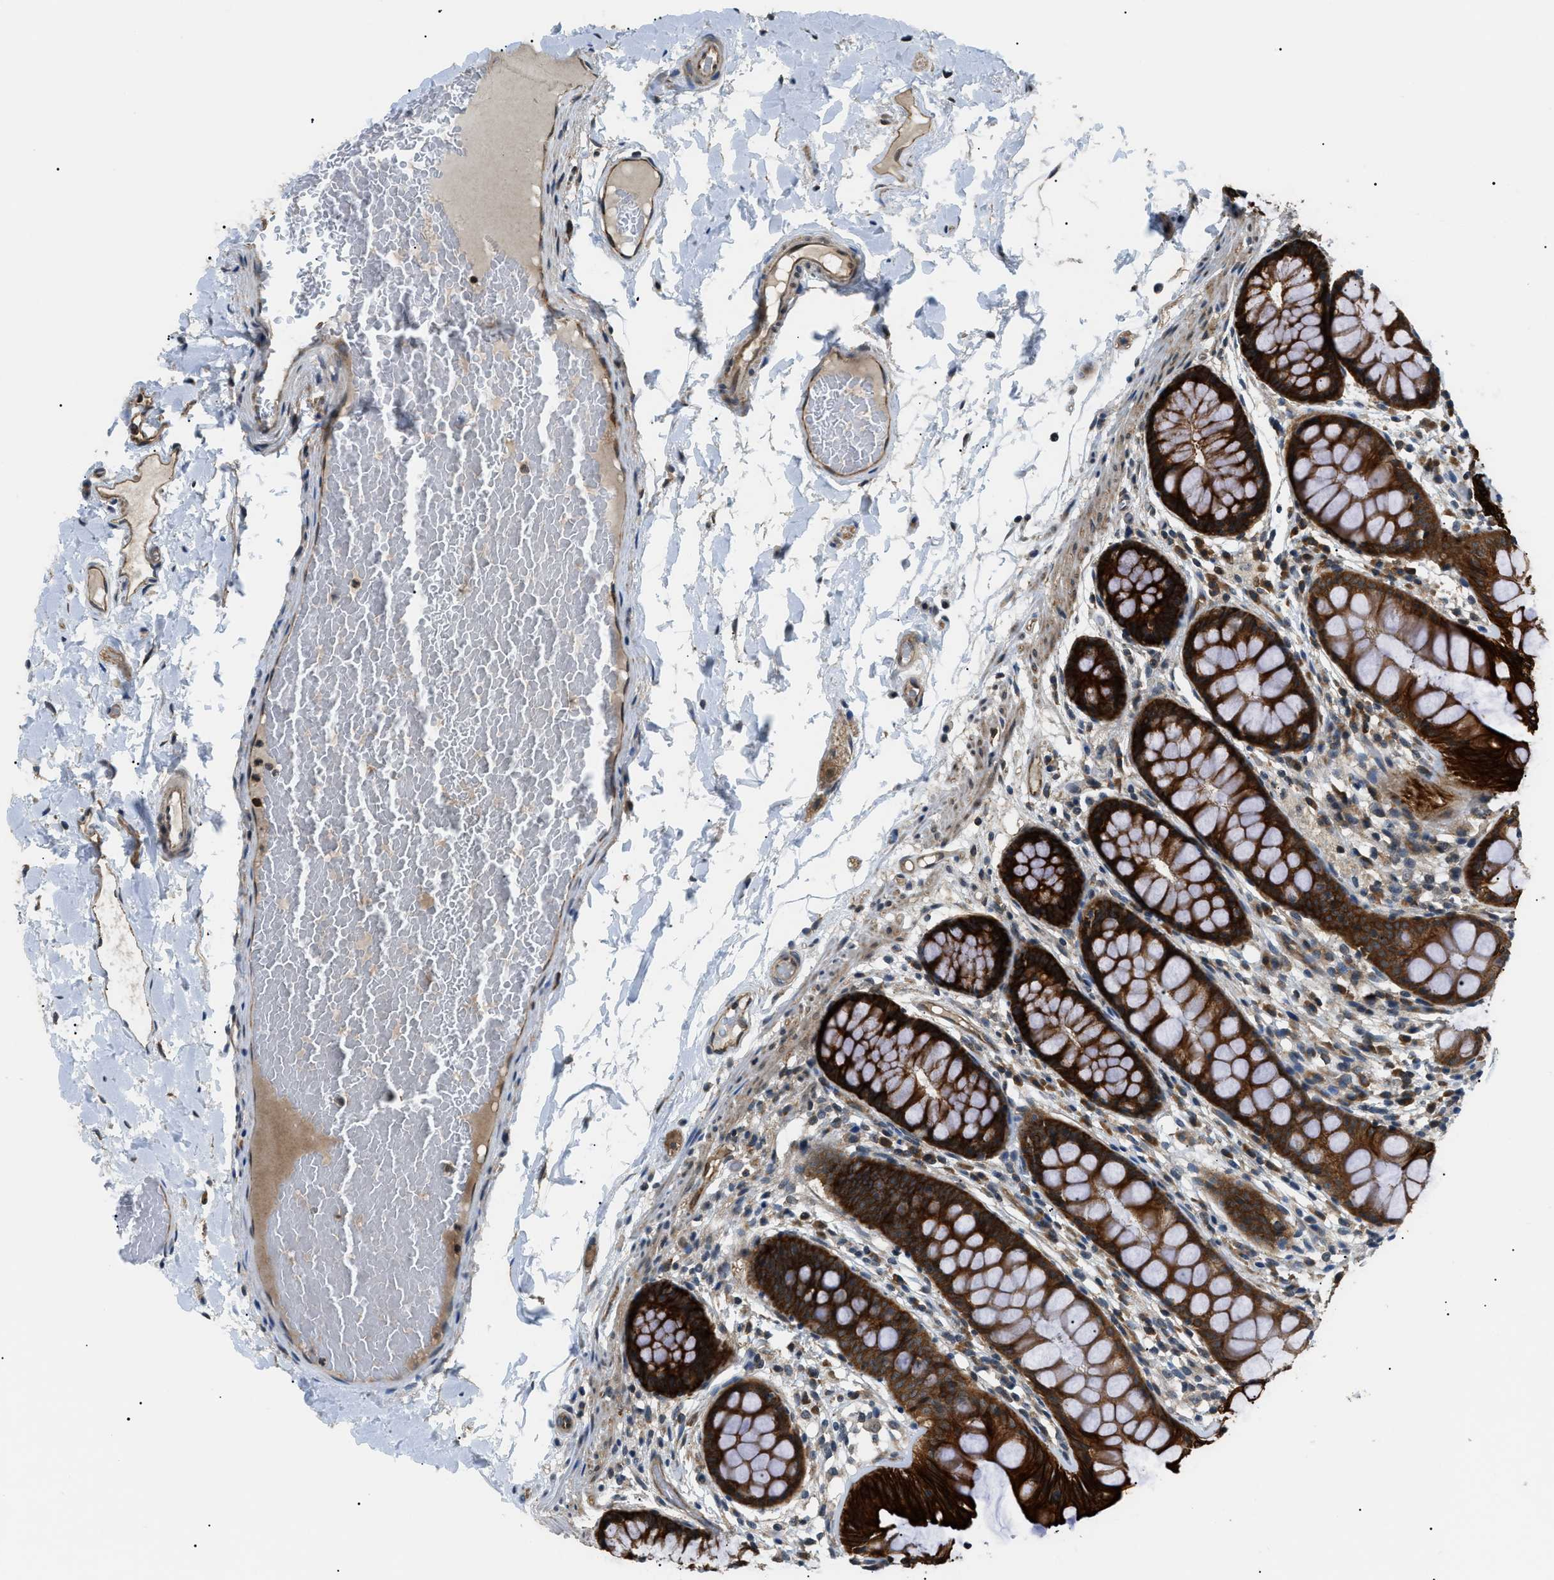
{"staining": {"intensity": "moderate", "quantity": ">75%", "location": "cytoplasmic/membranous"}, "tissue": "colon", "cell_type": "Endothelial cells", "image_type": "normal", "snomed": [{"axis": "morphology", "description": "Normal tissue, NOS"}, {"axis": "topography", "description": "Colon"}], "caption": "A histopathology image showing moderate cytoplasmic/membranous expression in approximately >75% of endothelial cells in normal colon, as visualized by brown immunohistochemical staining.", "gene": "SRPK1", "patient": {"sex": "female", "age": 56}}